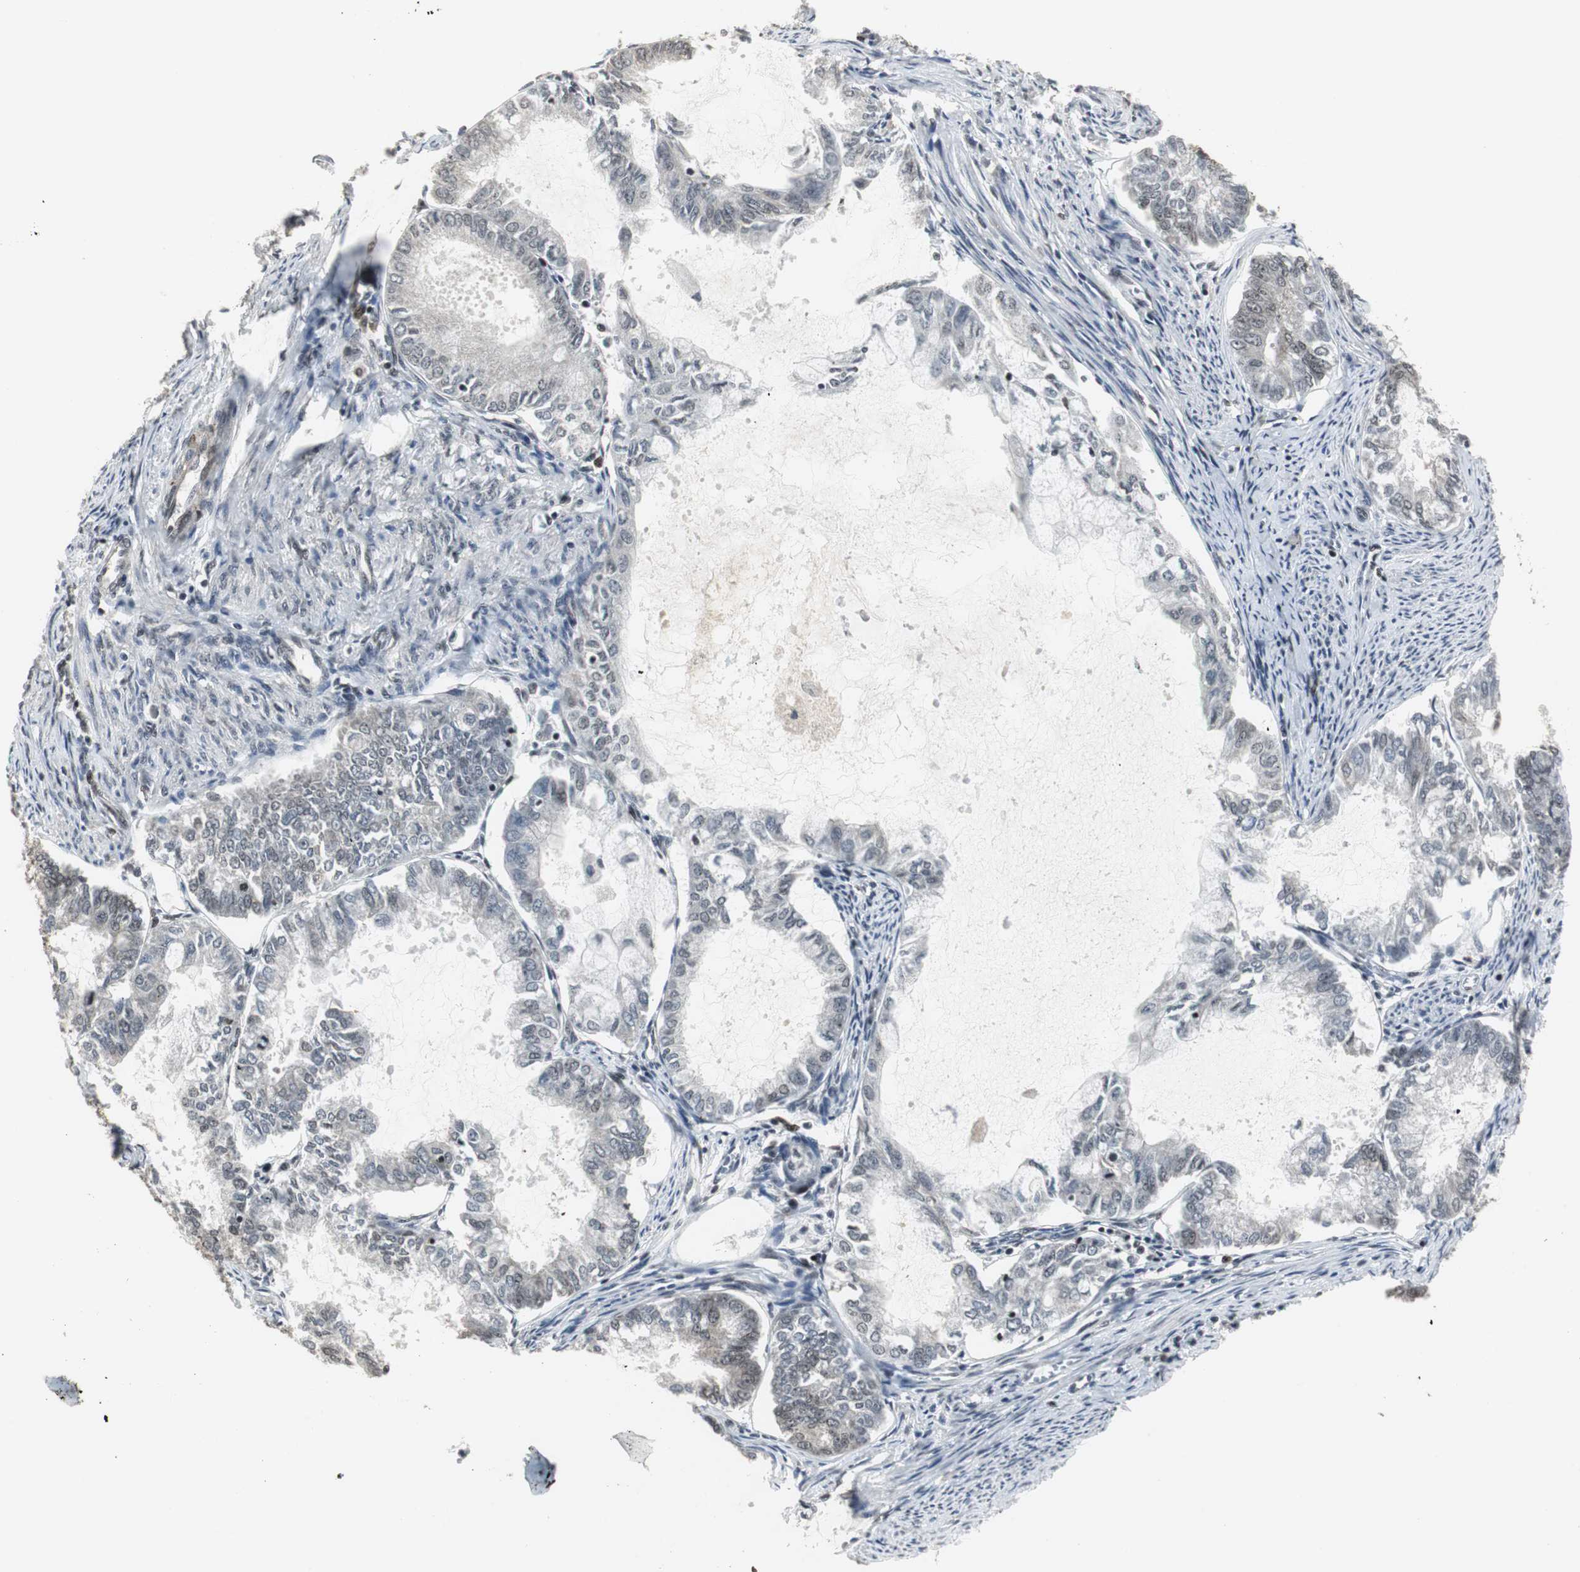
{"staining": {"intensity": "weak", "quantity": "25%-75%", "location": "nuclear"}, "tissue": "endometrial cancer", "cell_type": "Tumor cells", "image_type": "cancer", "snomed": [{"axis": "morphology", "description": "Adenocarcinoma, NOS"}, {"axis": "topography", "description": "Endometrium"}], "caption": "Immunohistochemistry (IHC) image of neoplastic tissue: endometrial cancer (adenocarcinoma) stained using IHC displays low levels of weak protein expression localized specifically in the nuclear of tumor cells, appearing as a nuclear brown color.", "gene": "MPG", "patient": {"sex": "female", "age": 86}}